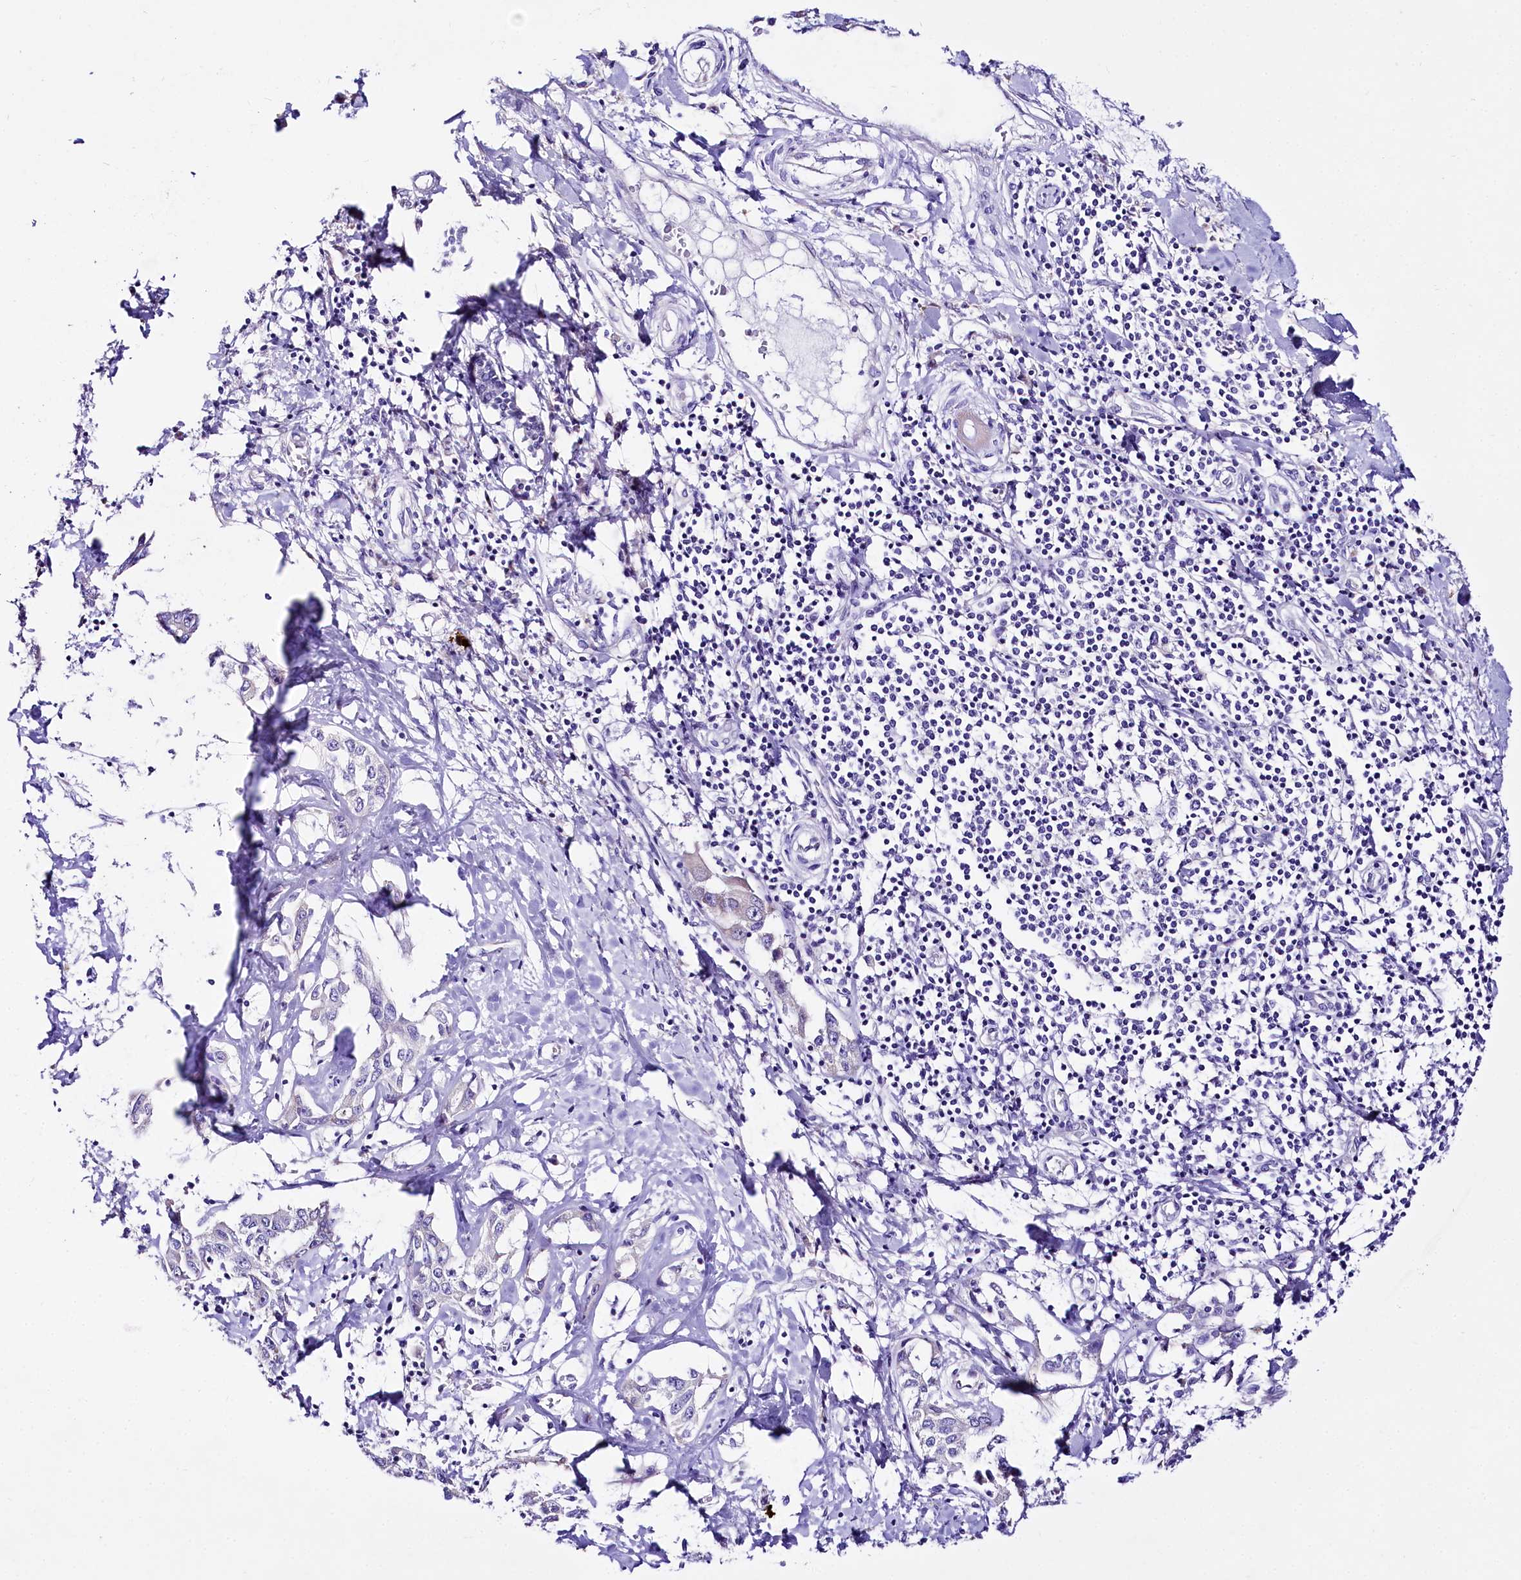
{"staining": {"intensity": "negative", "quantity": "none", "location": "none"}, "tissue": "liver cancer", "cell_type": "Tumor cells", "image_type": "cancer", "snomed": [{"axis": "morphology", "description": "Cholangiocarcinoma"}, {"axis": "topography", "description": "Liver"}], "caption": "An image of liver cholangiocarcinoma stained for a protein displays no brown staining in tumor cells.", "gene": "A2ML1", "patient": {"sex": "male", "age": 59}}